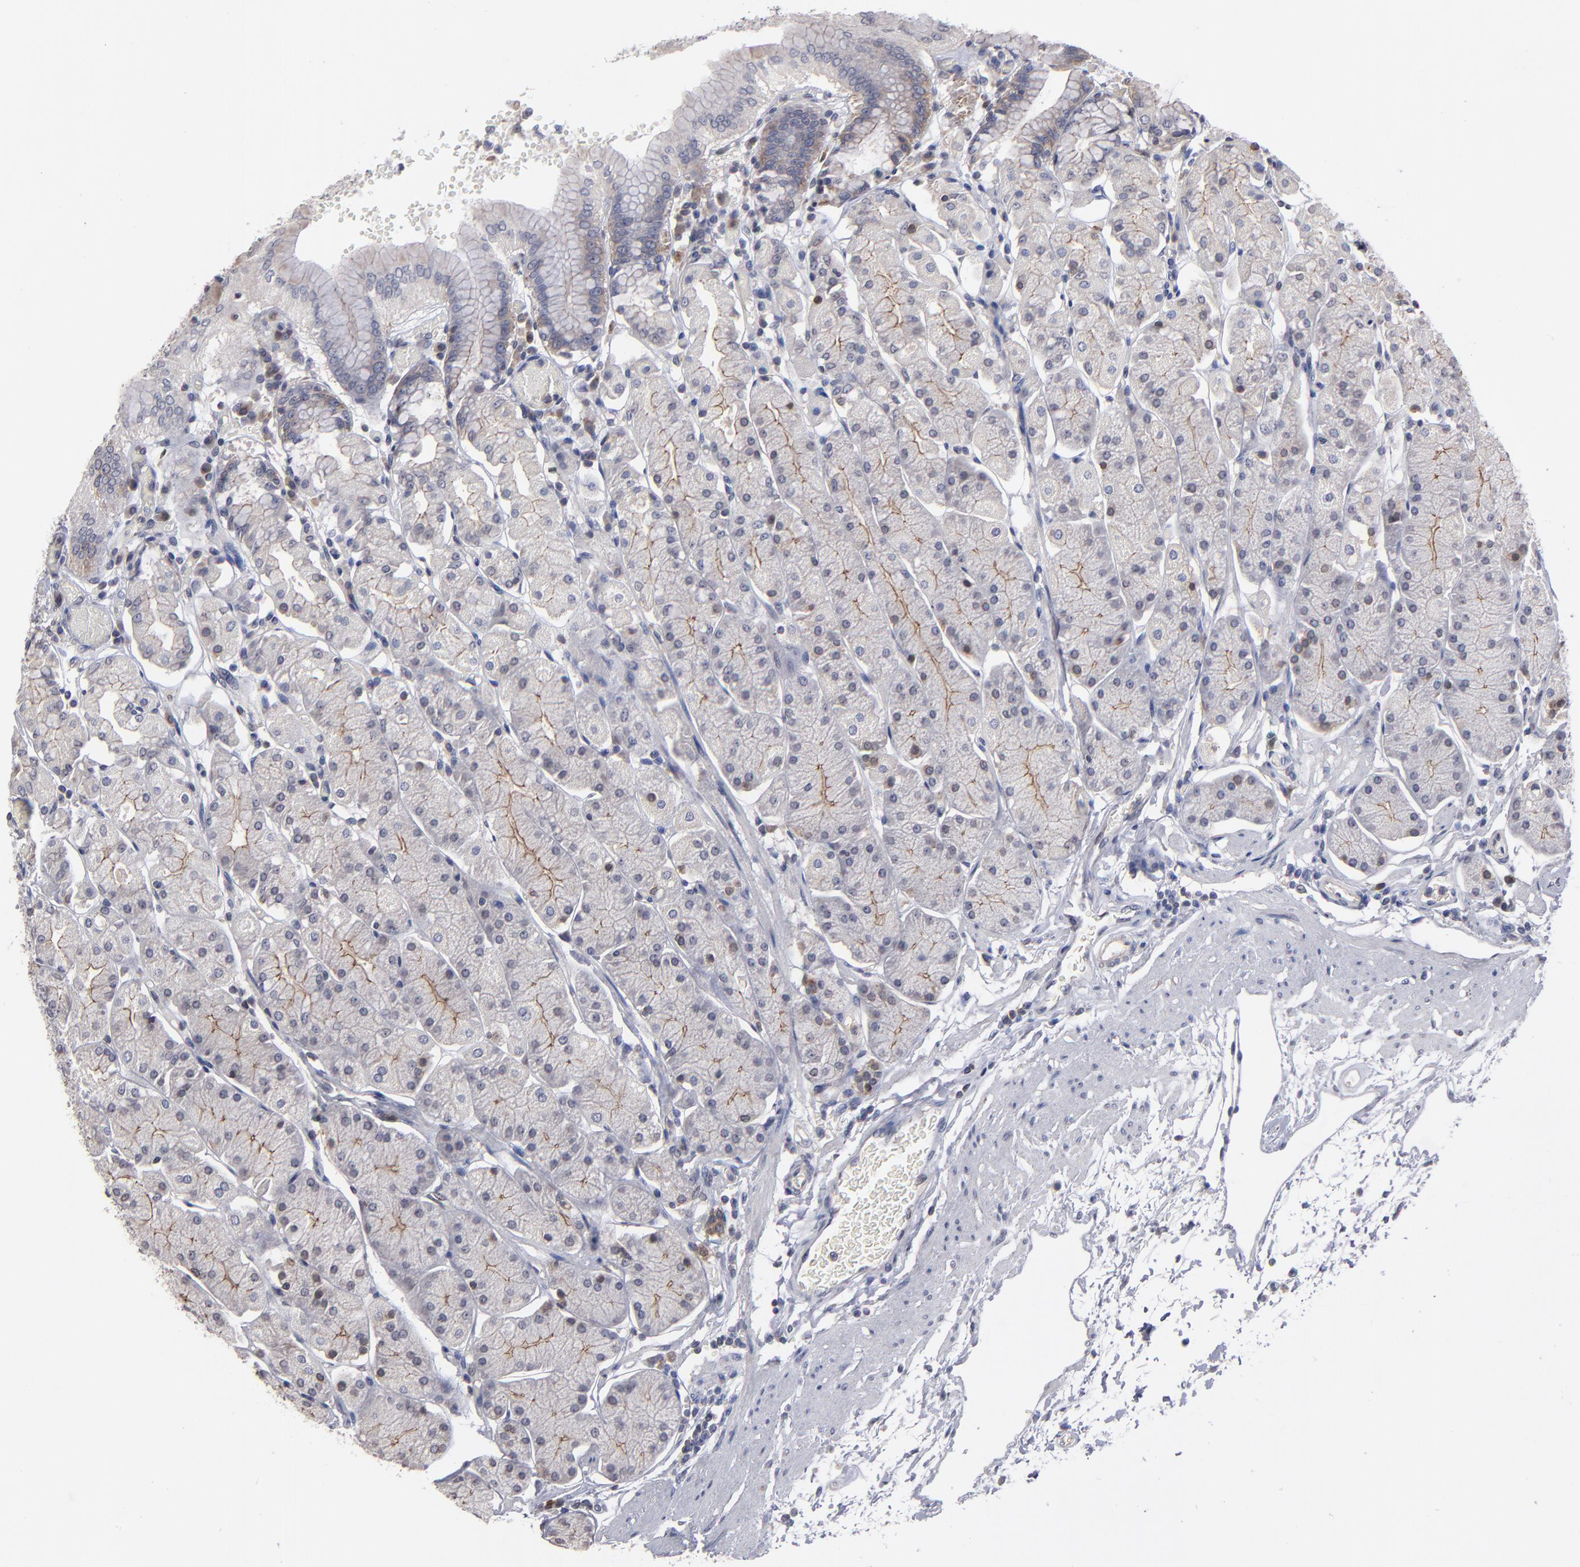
{"staining": {"intensity": "moderate", "quantity": "<25%", "location": "cytoplasmic/membranous"}, "tissue": "stomach", "cell_type": "Glandular cells", "image_type": "normal", "snomed": [{"axis": "morphology", "description": "Normal tissue, NOS"}, {"axis": "topography", "description": "Stomach, upper"}, {"axis": "topography", "description": "Stomach"}], "caption": "Human stomach stained for a protein (brown) exhibits moderate cytoplasmic/membranous positive positivity in approximately <25% of glandular cells.", "gene": "CEP97", "patient": {"sex": "male", "age": 76}}